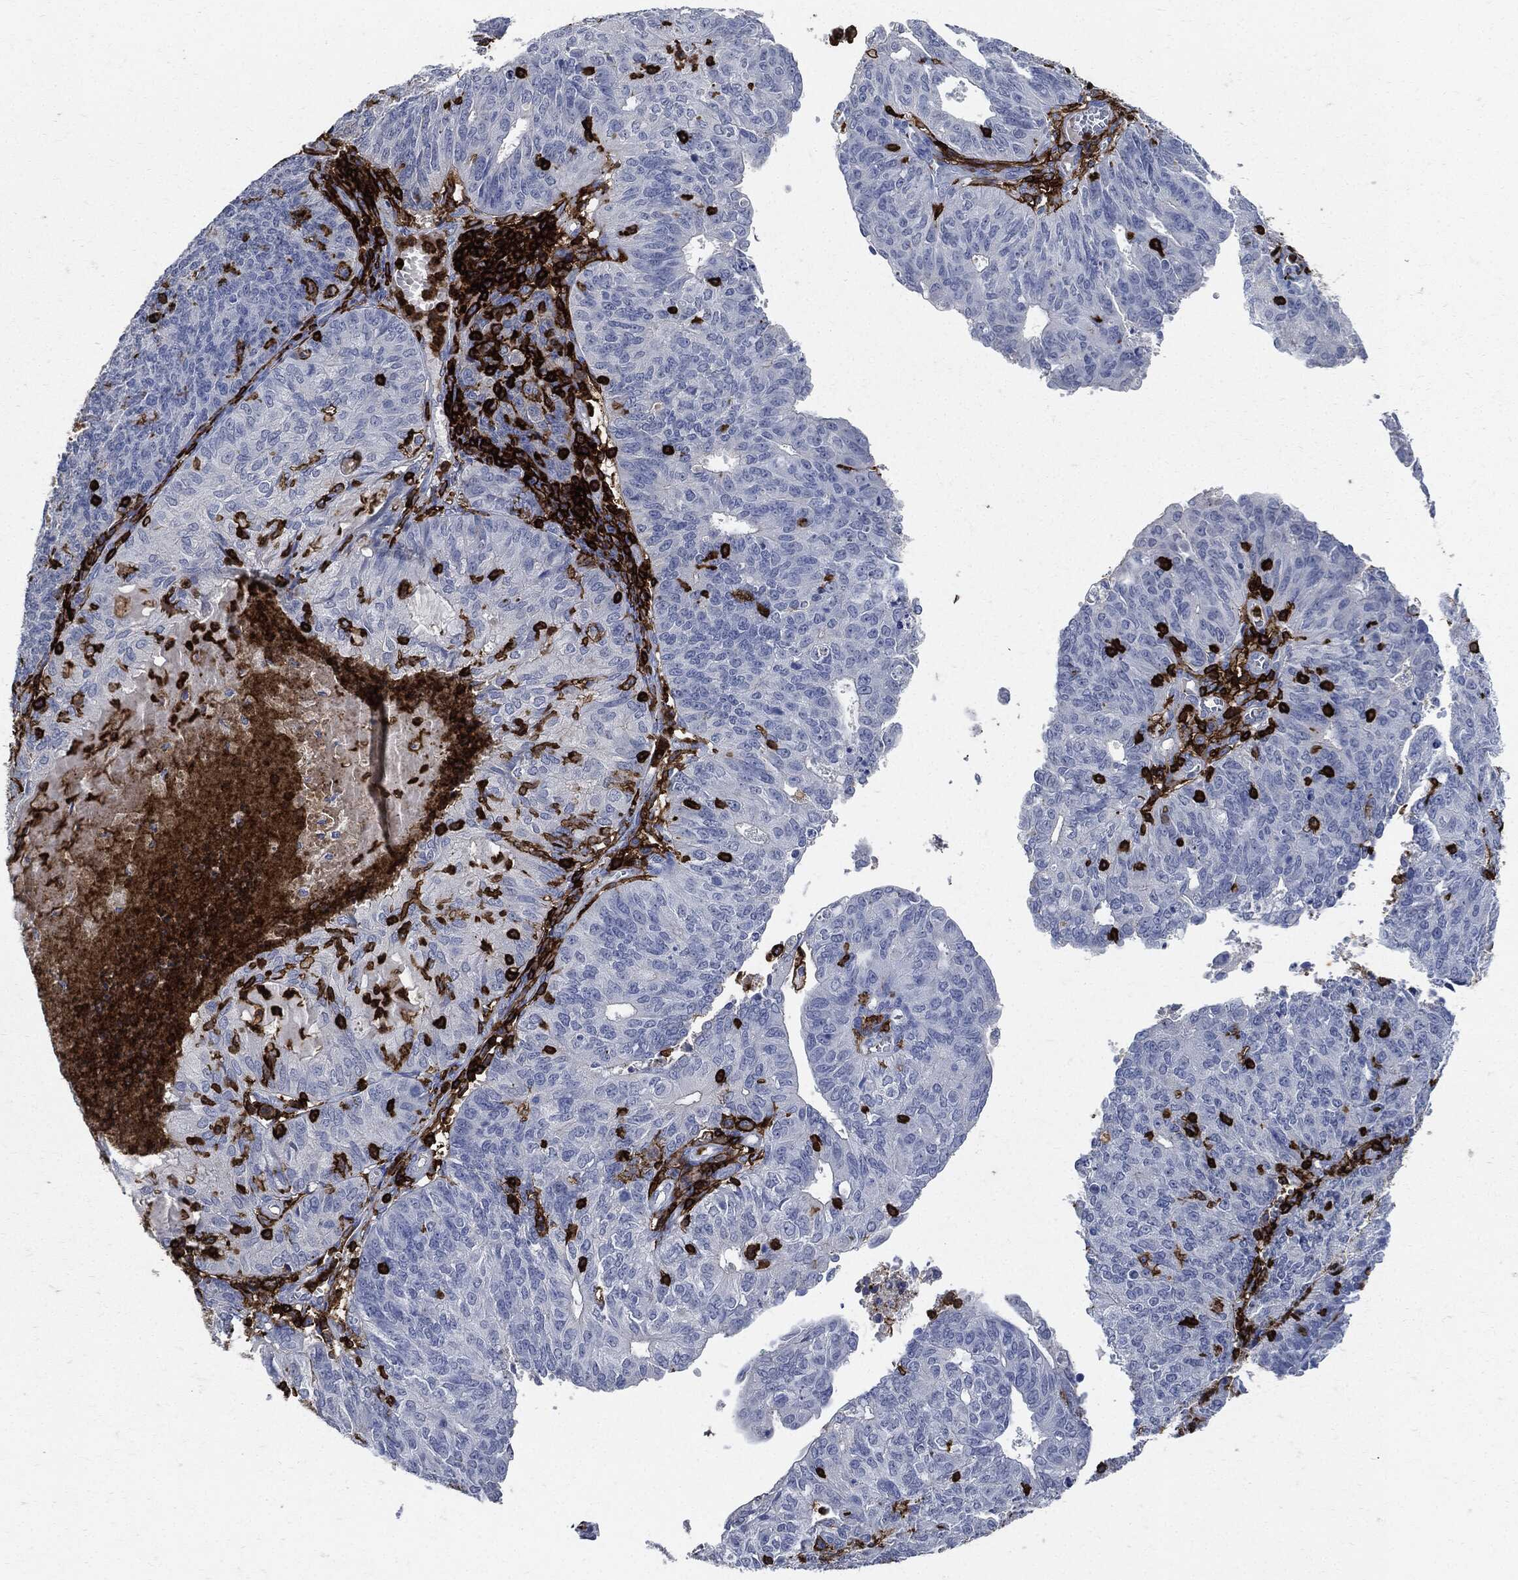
{"staining": {"intensity": "negative", "quantity": "none", "location": "none"}, "tissue": "endometrial cancer", "cell_type": "Tumor cells", "image_type": "cancer", "snomed": [{"axis": "morphology", "description": "Adenocarcinoma, NOS"}, {"axis": "topography", "description": "Endometrium"}], "caption": "There is no significant positivity in tumor cells of endometrial adenocarcinoma.", "gene": "PTPRC", "patient": {"sex": "female", "age": 82}}